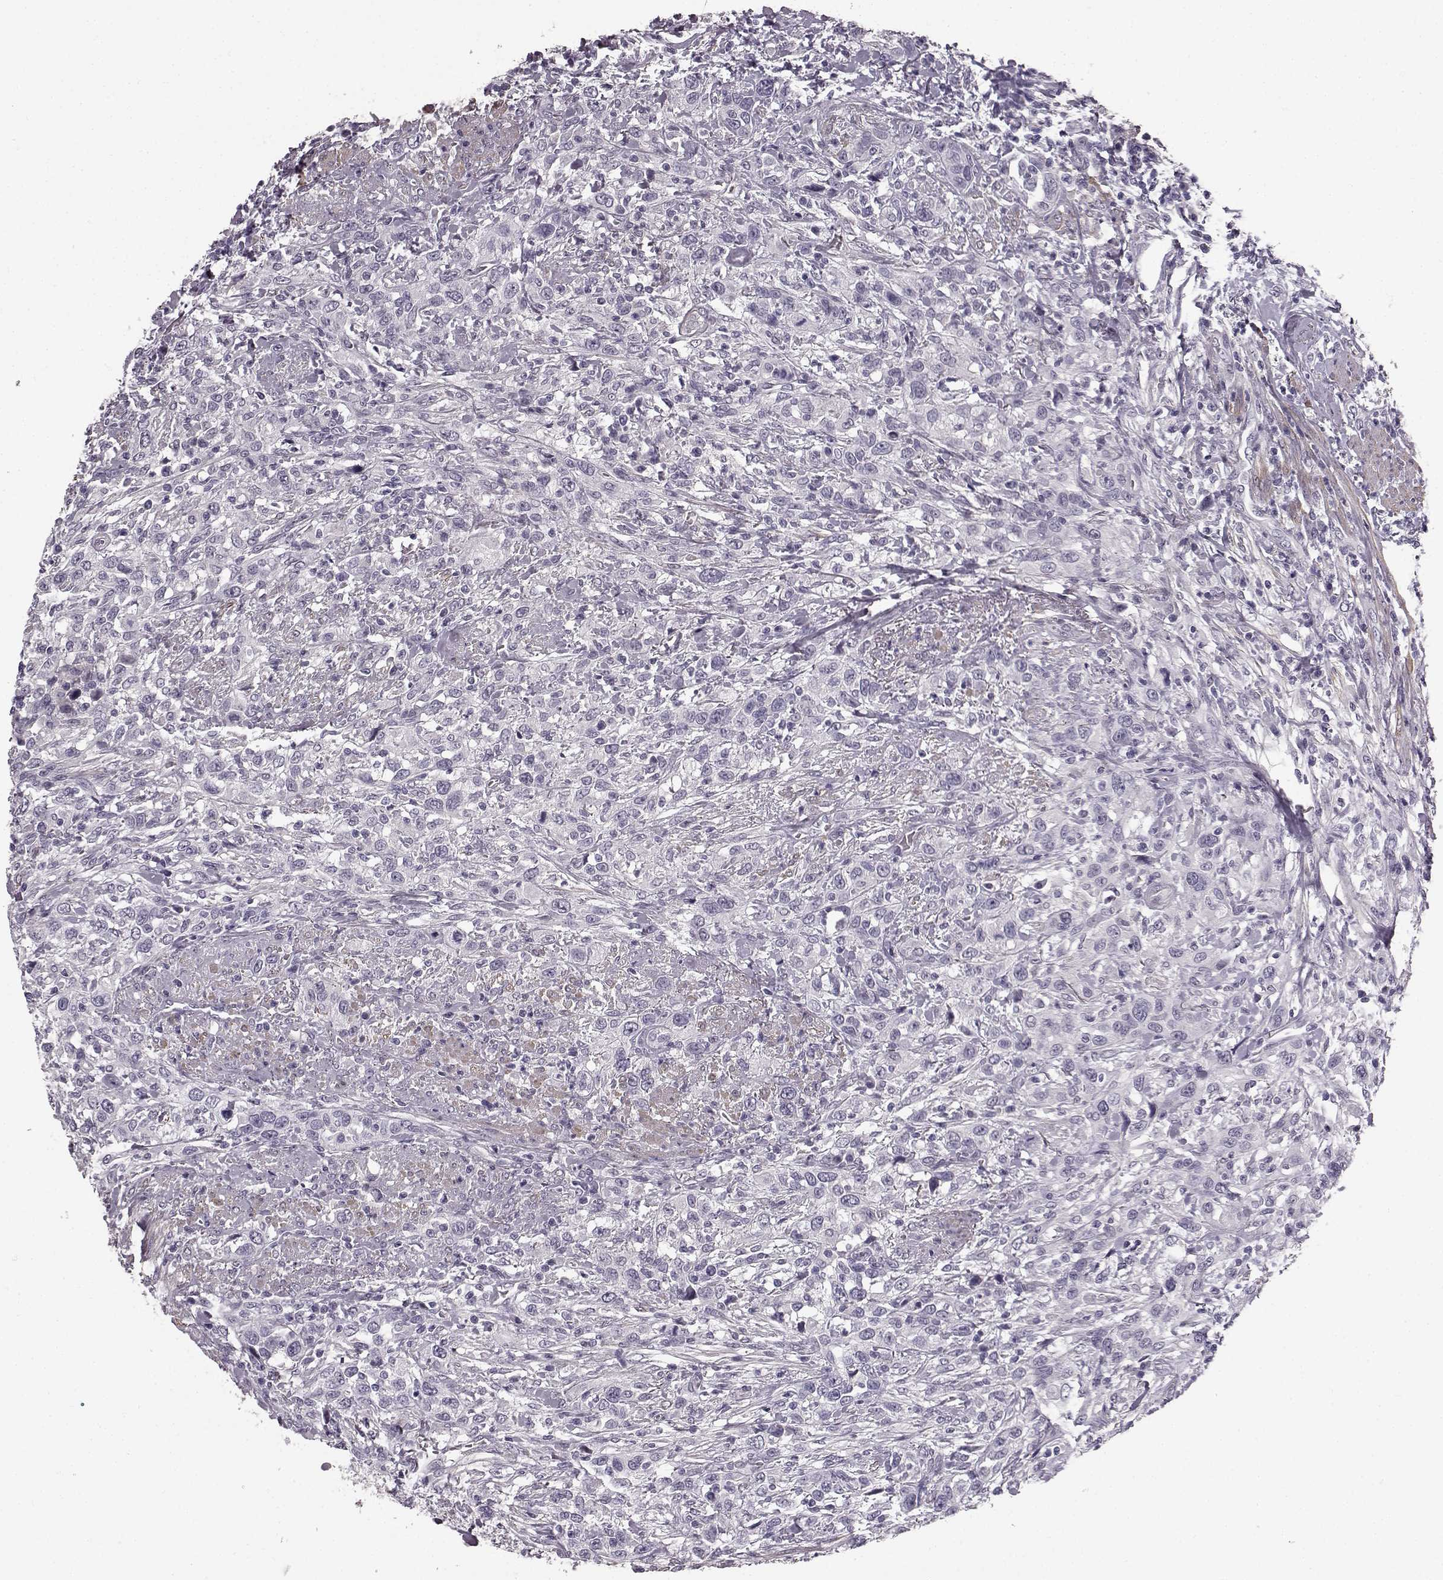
{"staining": {"intensity": "negative", "quantity": "none", "location": "none"}, "tissue": "urothelial cancer", "cell_type": "Tumor cells", "image_type": "cancer", "snomed": [{"axis": "morphology", "description": "Urothelial carcinoma, NOS"}, {"axis": "morphology", "description": "Urothelial carcinoma, High grade"}, {"axis": "topography", "description": "Urinary bladder"}], "caption": "This is an immunohistochemistry (IHC) image of urothelial cancer. There is no expression in tumor cells.", "gene": "SLCO3A1", "patient": {"sex": "female", "age": 64}}